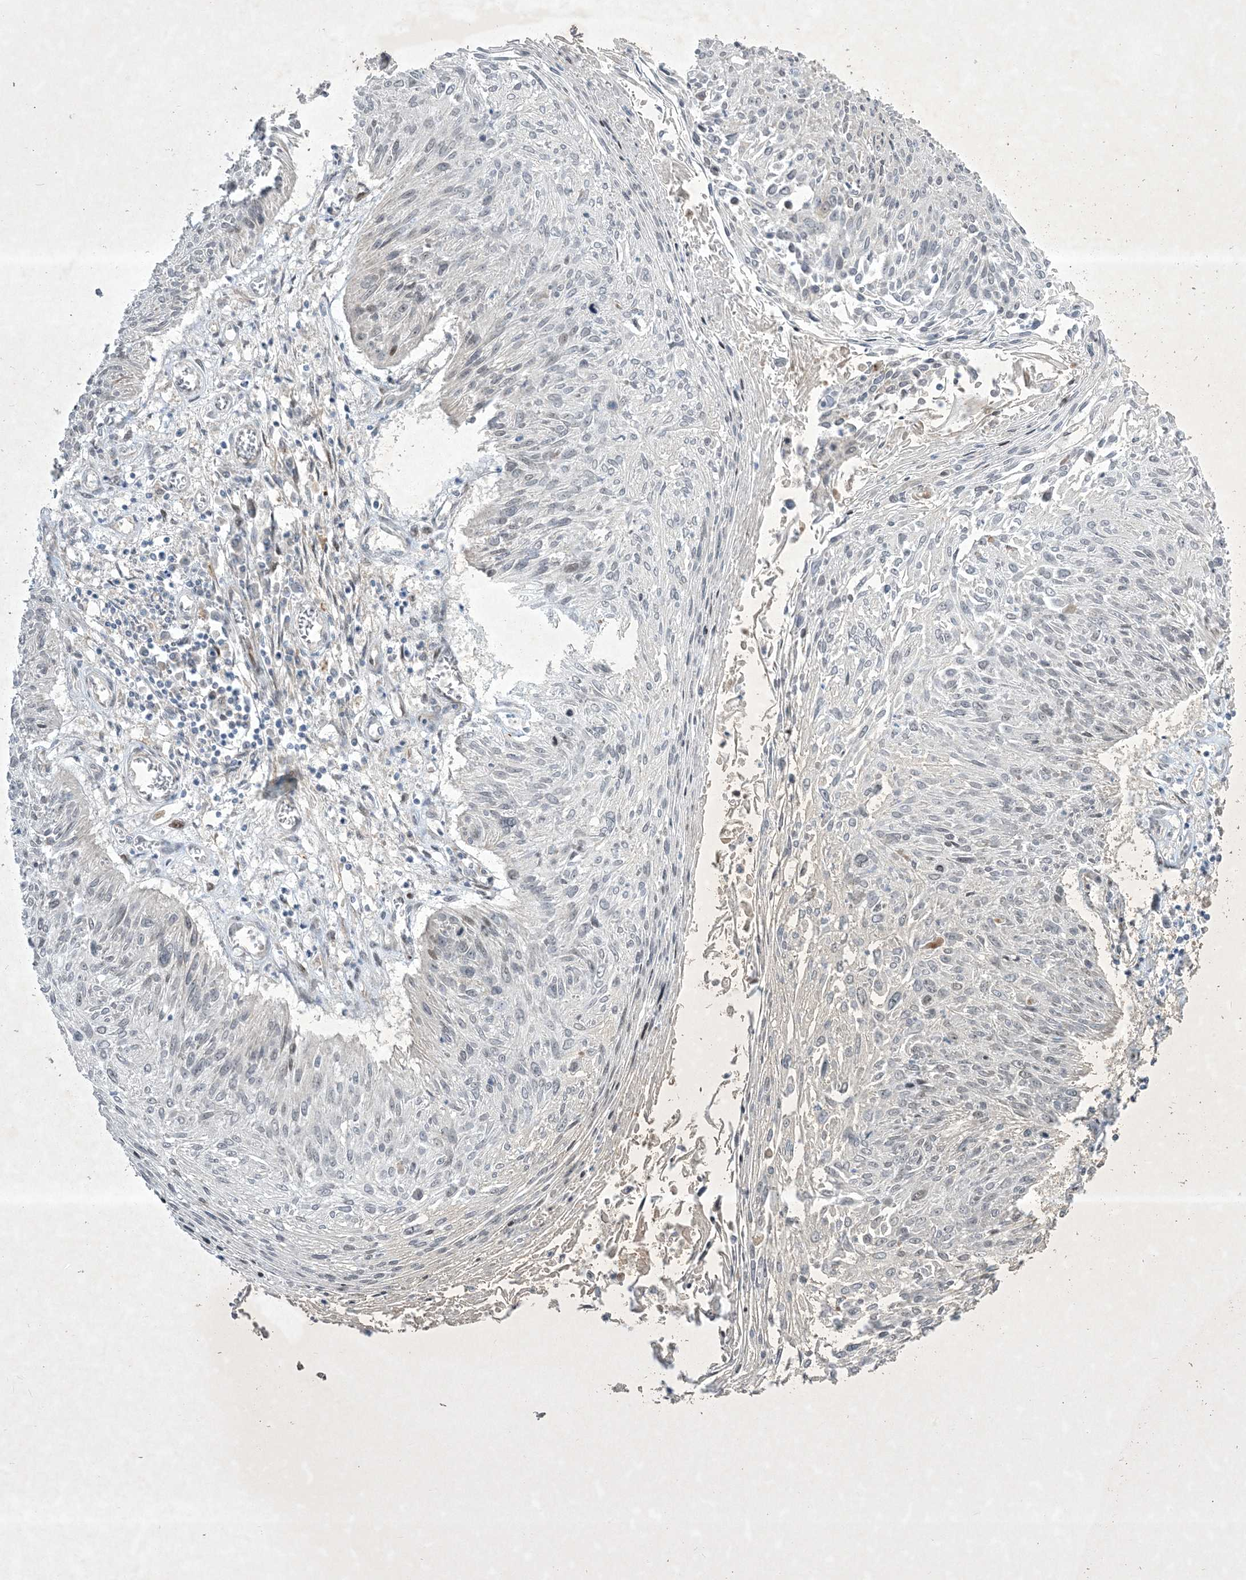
{"staining": {"intensity": "negative", "quantity": "none", "location": "none"}, "tissue": "cervical cancer", "cell_type": "Tumor cells", "image_type": "cancer", "snomed": [{"axis": "morphology", "description": "Squamous cell carcinoma, NOS"}, {"axis": "topography", "description": "Cervix"}], "caption": "Human squamous cell carcinoma (cervical) stained for a protein using immunohistochemistry (IHC) exhibits no staining in tumor cells.", "gene": "SOGA3", "patient": {"sex": "female", "age": 51}}